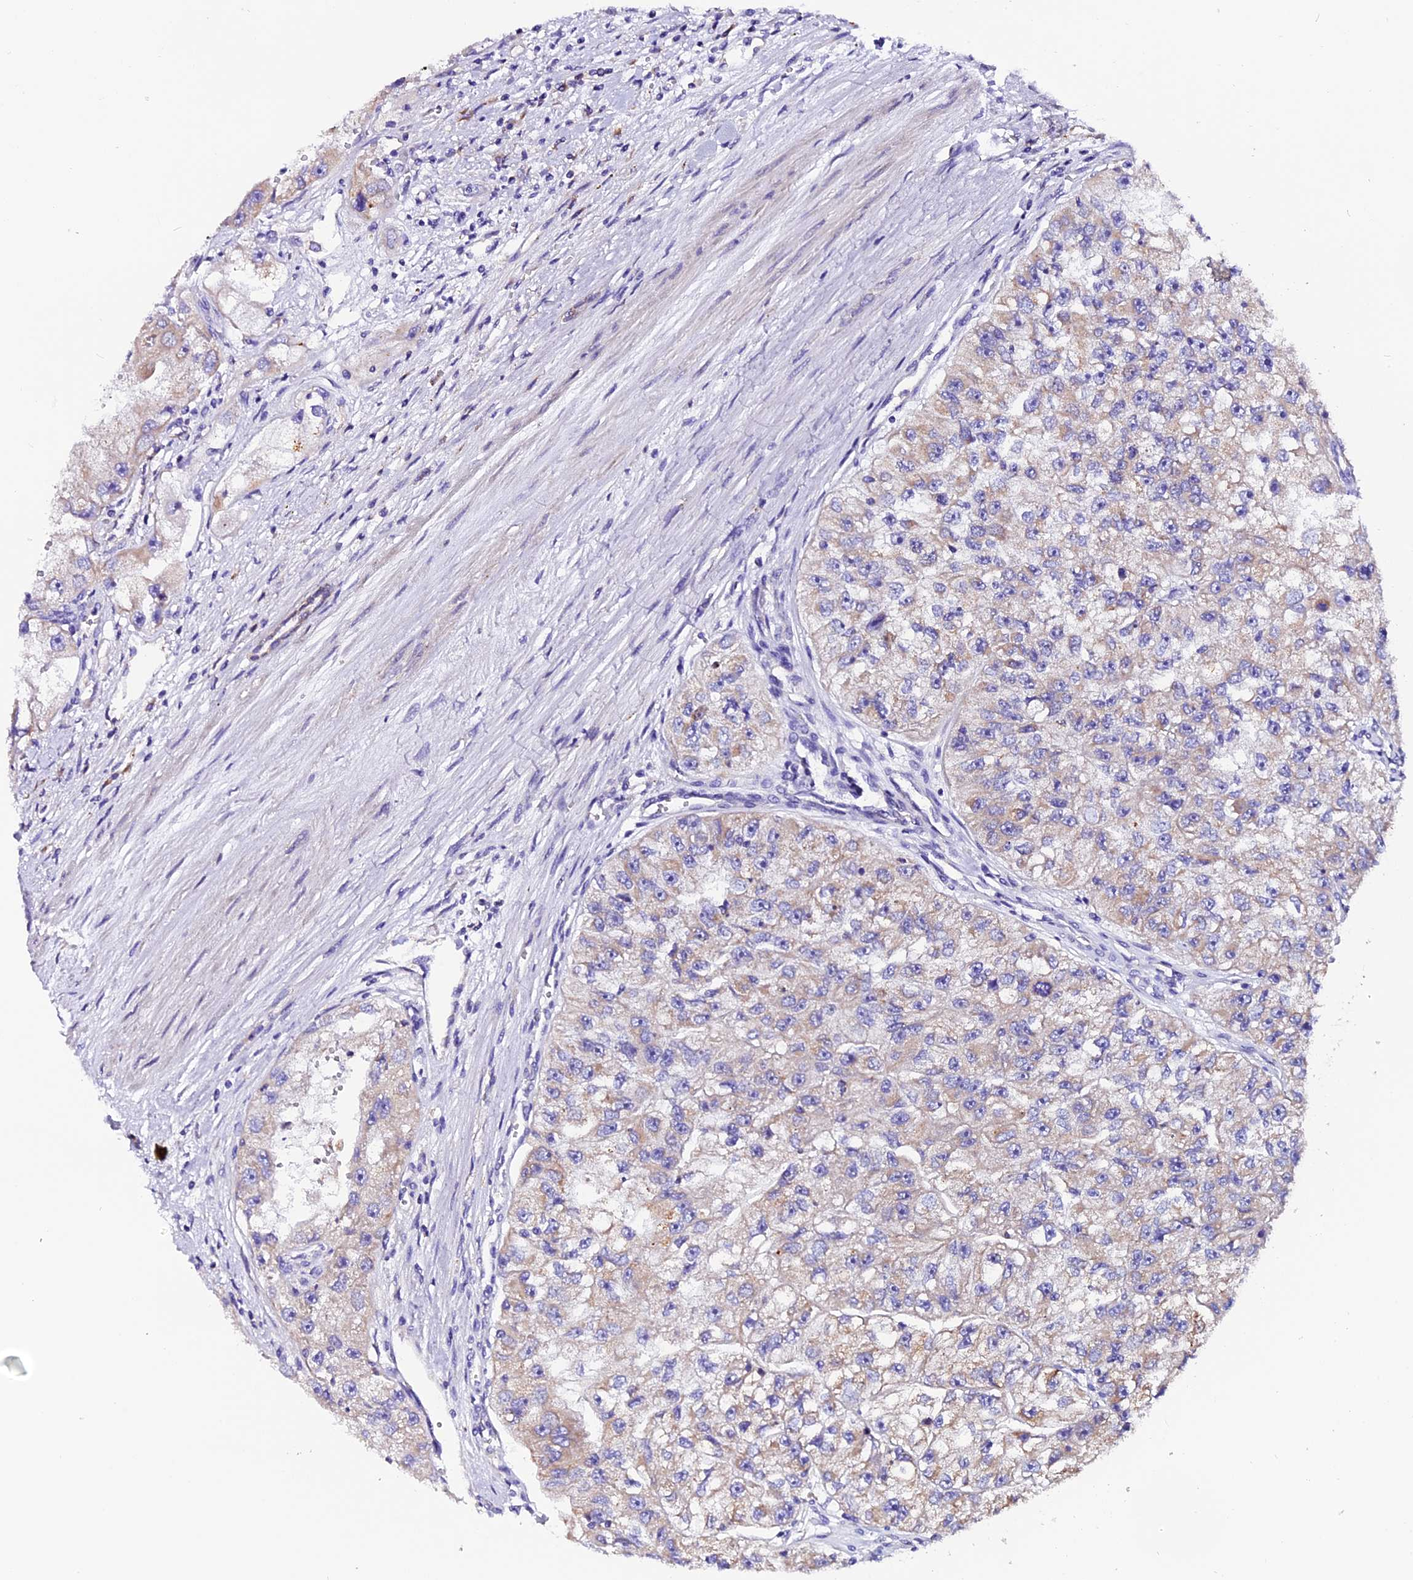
{"staining": {"intensity": "weak", "quantity": ">75%", "location": "cytoplasmic/membranous"}, "tissue": "renal cancer", "cell_type": "Tumor cells", "image_type": "cancer", "snomed": [{"axis": "morphology", "description": "Adenocarcinoma, NOS"}, {"axis": "topography", "description": "Kidney"}], "caption": "Protein expression analysis of adenocarcinoma (renal) shows weak cytoplasmic/membranous positivity in about >75% of tumor cells.", "gene": "COMTD1", "patient": {"sex": "male", "age": 63}}